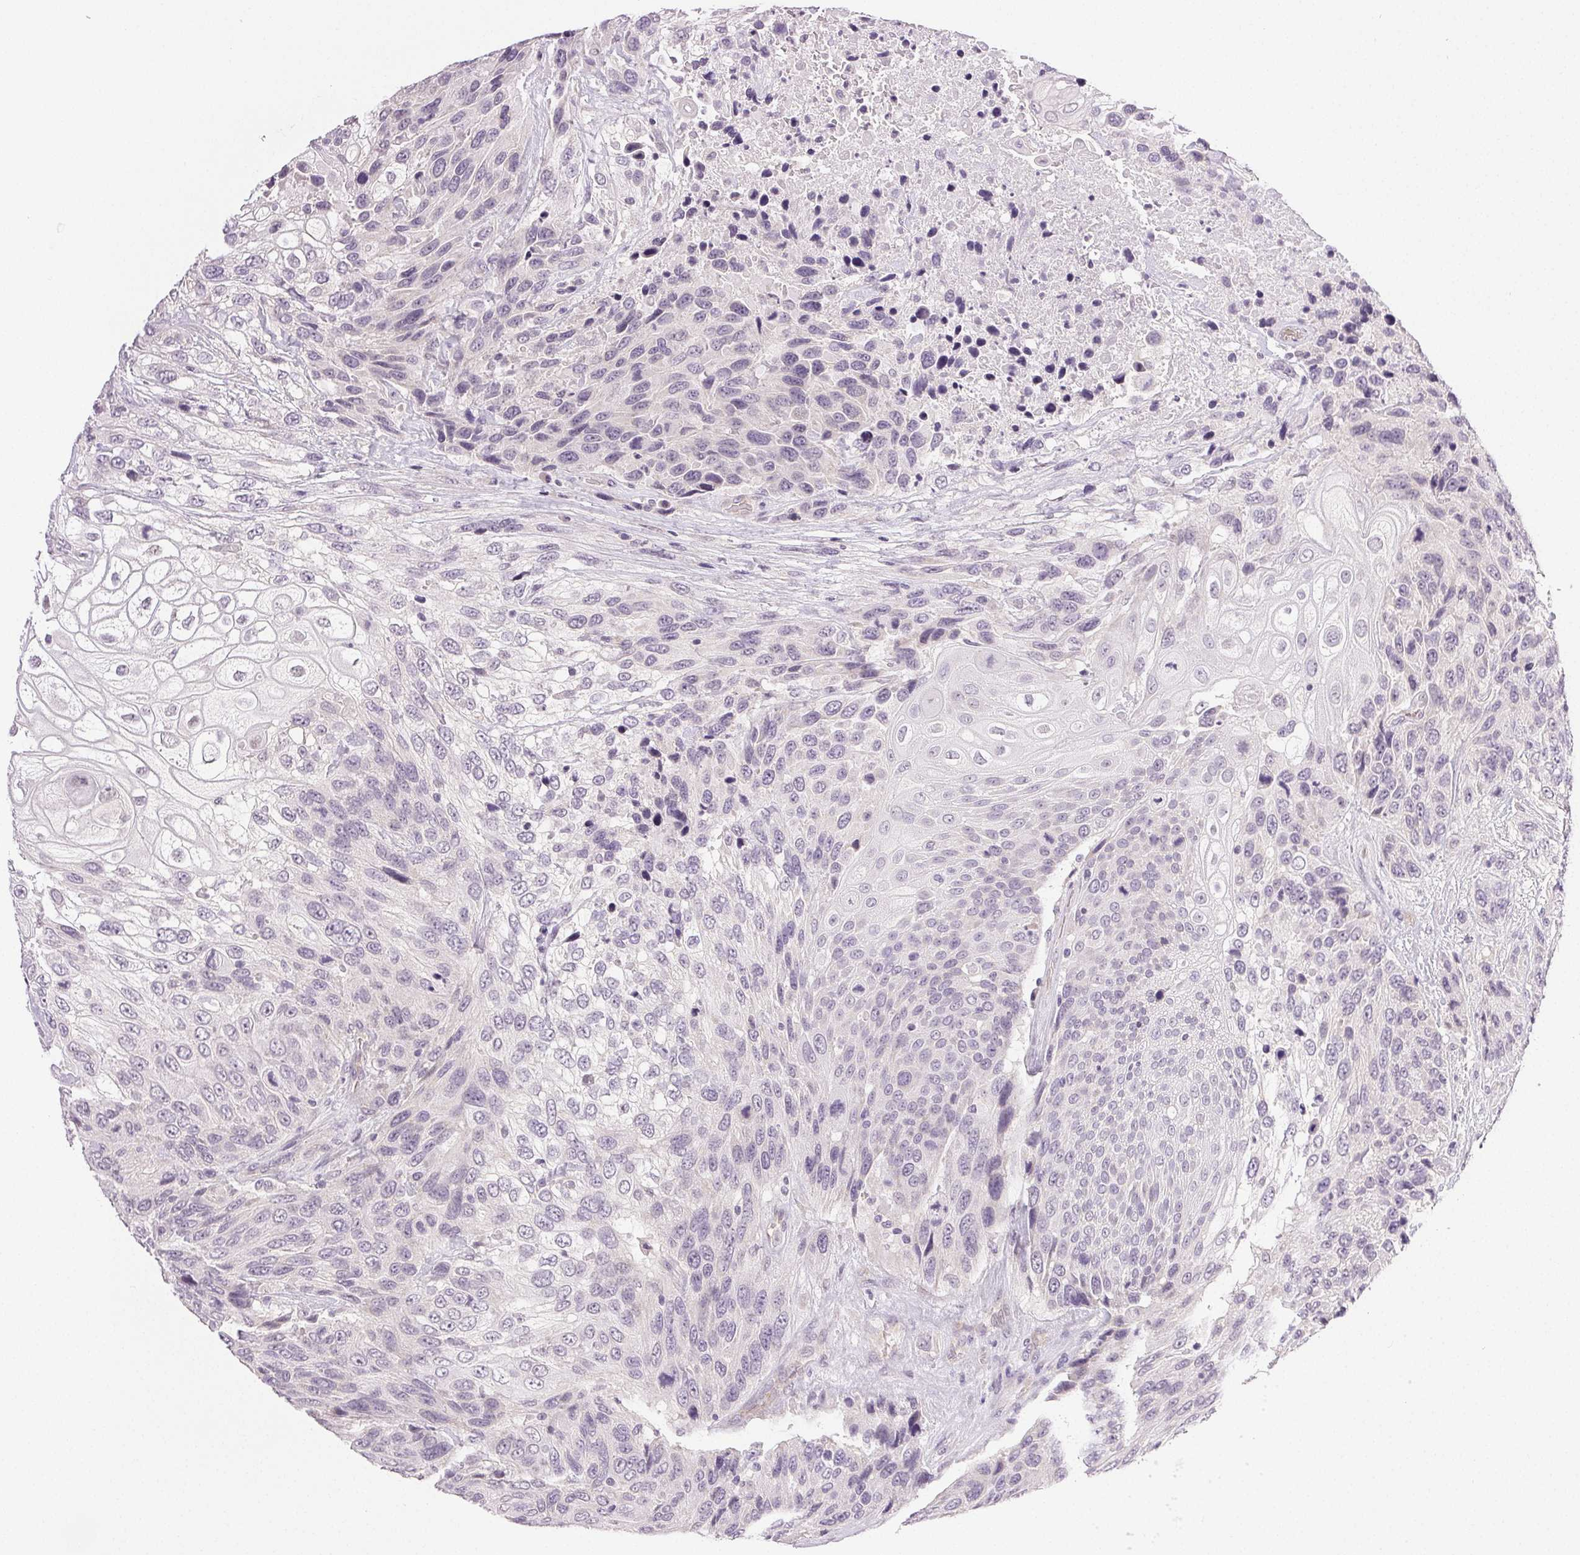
{"staining": {"intensity": "negative", "quantity": "none", "location": "none"}, "tissue": "urothelial cancer", "cell_type": "Tumor cells", "image_type": "cancer", "snomed": [{"axis": "morphology", "description": "Urothelial carcinoma, High grade"}, {"axis": "topography", "description": "Urinary bladder"}], "caption": "Tumor cells are negative for protein expression in human high-grade urothelial carcinoma. The staining is performed using DAB brown chromogen with nuclei counter-stained in using hematoxylin.", "gene": "PLCB1", "patient": {"sex": "female", "age": 70}}